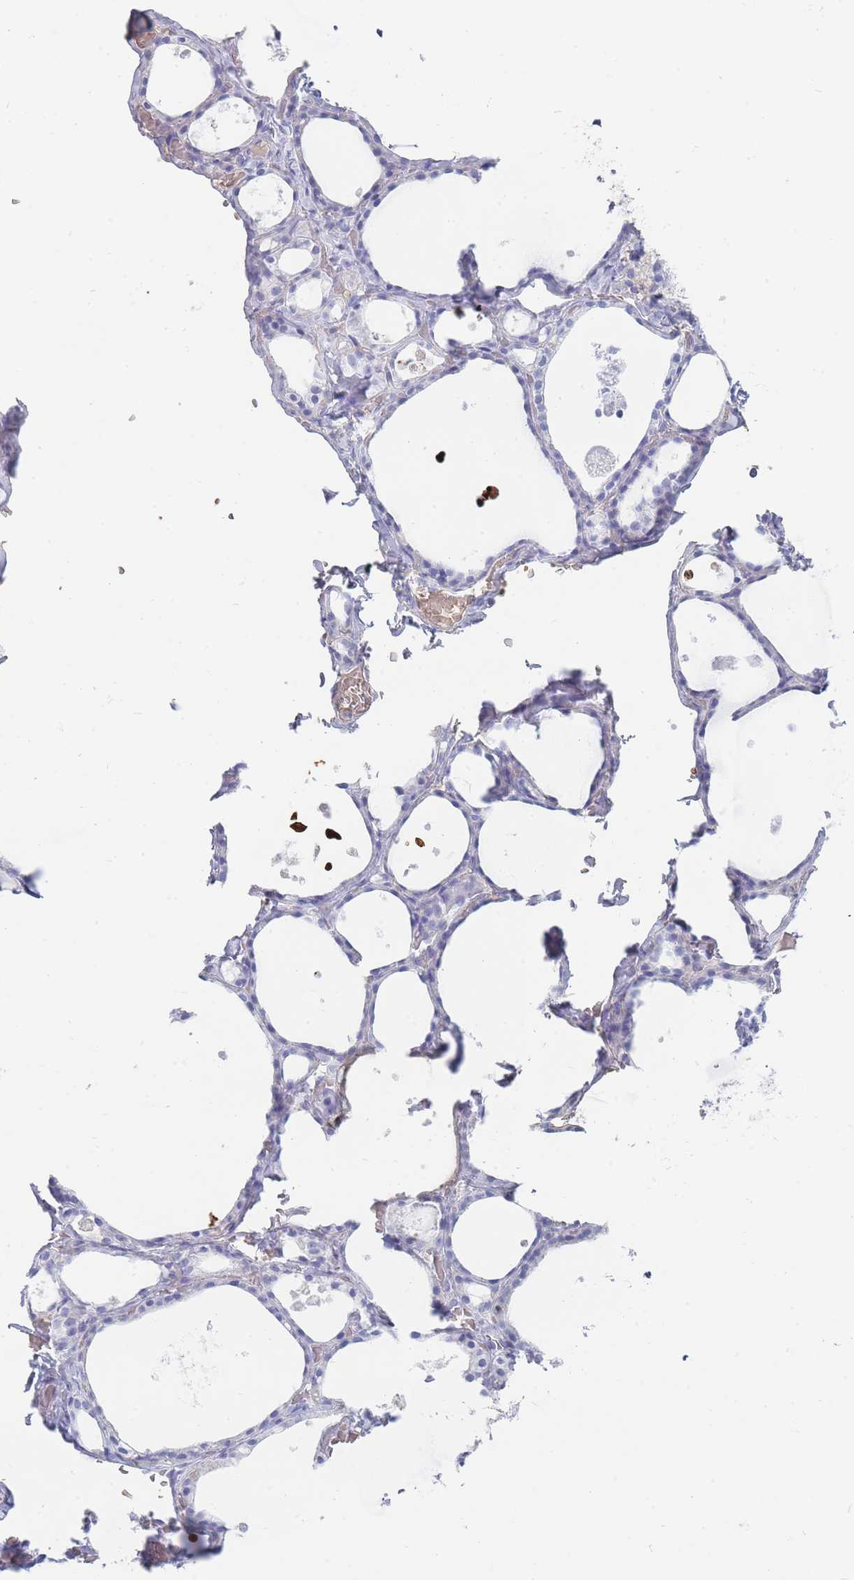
{"staining": {"intensity": "negative", "quantity": "none", "location": "none"}, "tissue": "thyroid gland", "cell_type": "Glandular cells", "image_type": "normal", "snomed": [{"axis": "morphology", "description": "Normal tissue, NOS"}, {"axis": "topography", "description": "Thyroid gland"}], "caption": "DAB immunohistochemical staining of unremarkable human thyroid gland shows no significant staining in glandular cells. The staining is performed using DAB brown chromogen with nuclei counter-stained in using hematoxylin.", "gene": "ENSG00000284931", "patient": {"sex": "male", "age": 56}}